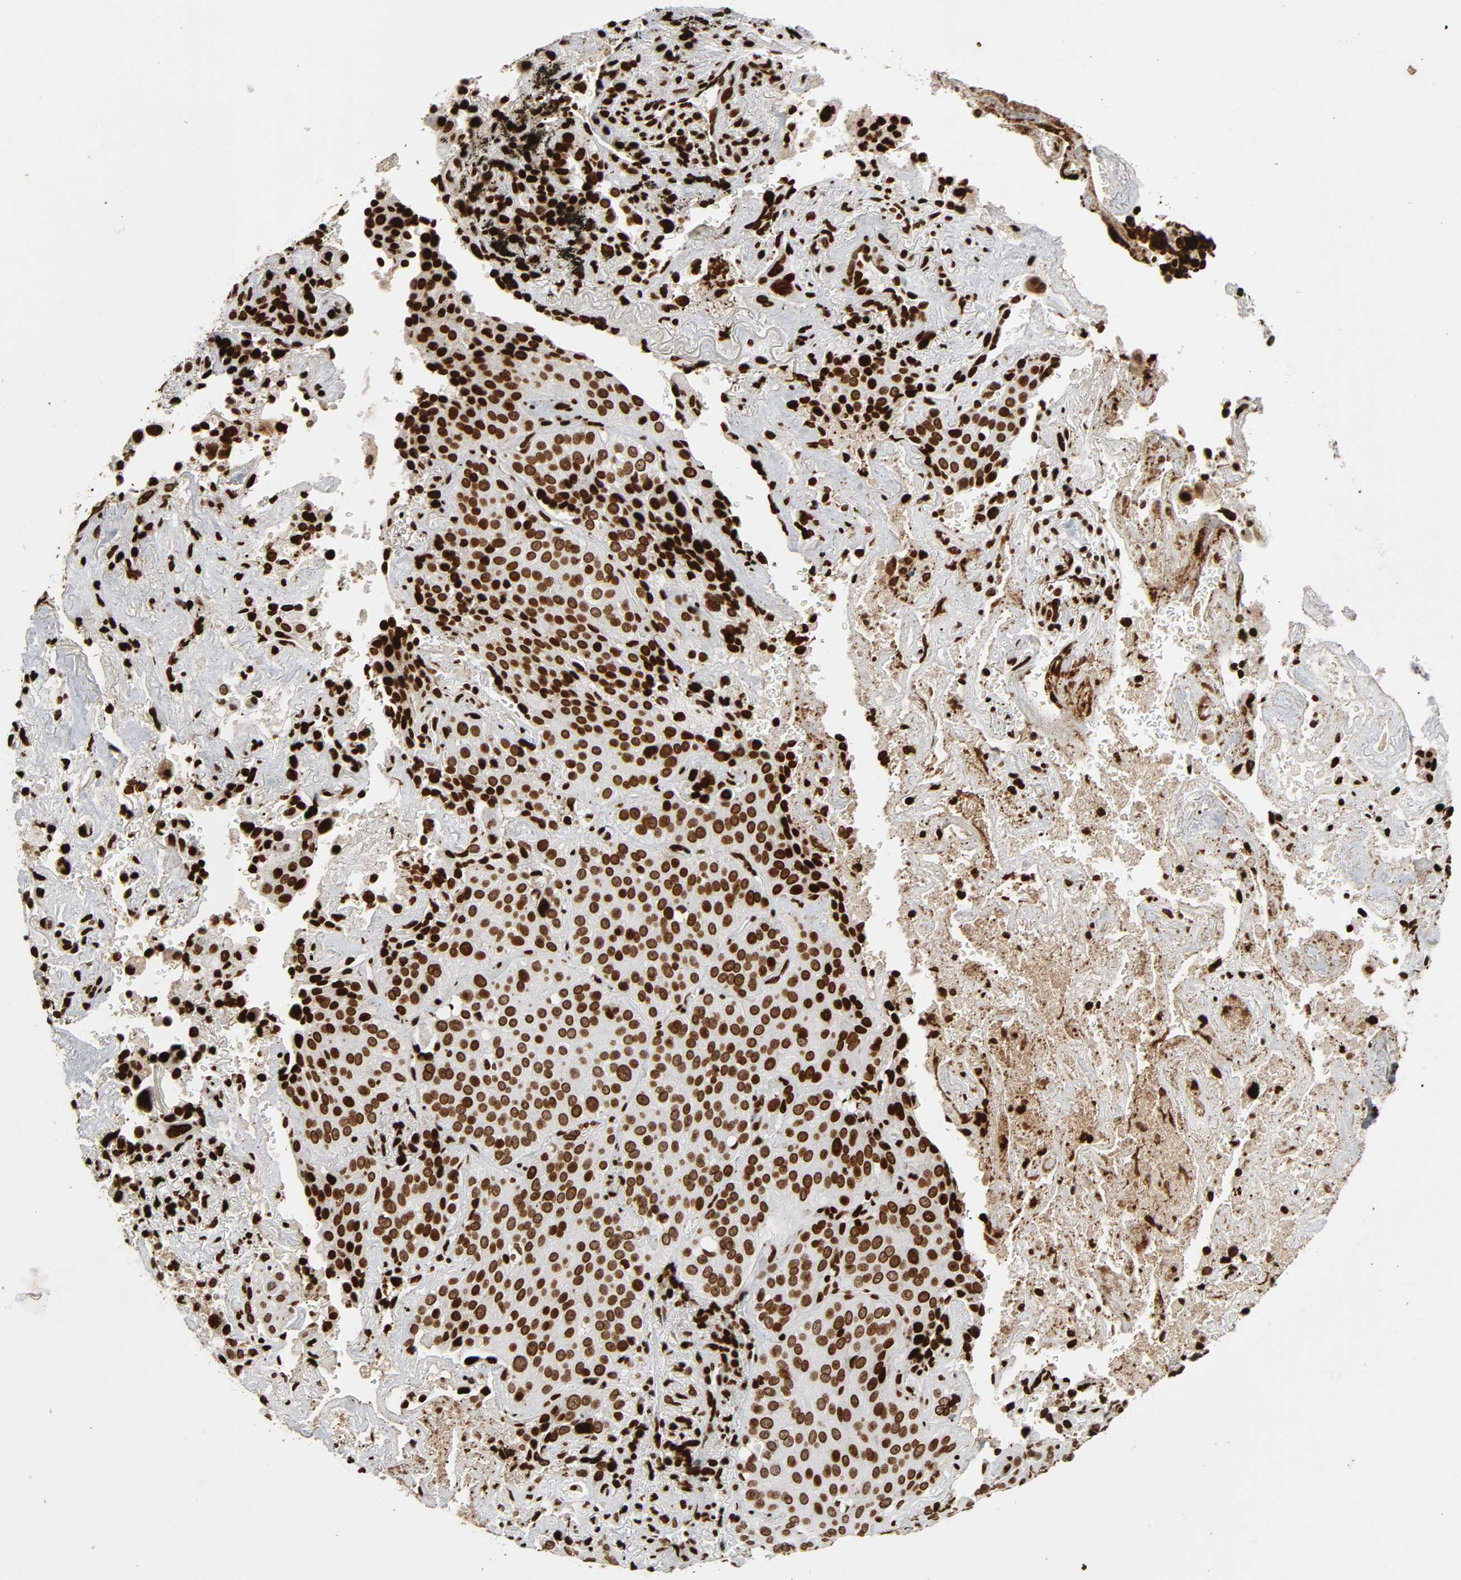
{"staining": {"intensity": "strong", "quantity": ">75%", "location": "nuclear"}, "tissue": "lung cancer", "cell_type": "Tumor cells", "image_type": "cancer", "snomed": [{"axis": "morphology", "description": "Squamous cell carcinoma, NOS"}, {"axis": "topography", "description": "Lung"}], "caption": "Immunohistochemical staining of lung squamous cell carcinoma demonstrates strong nuclear protein staining in about >75% of tumor cells.", "gene": "RXRA", "patient": {"sex": "male", "age": 54}}